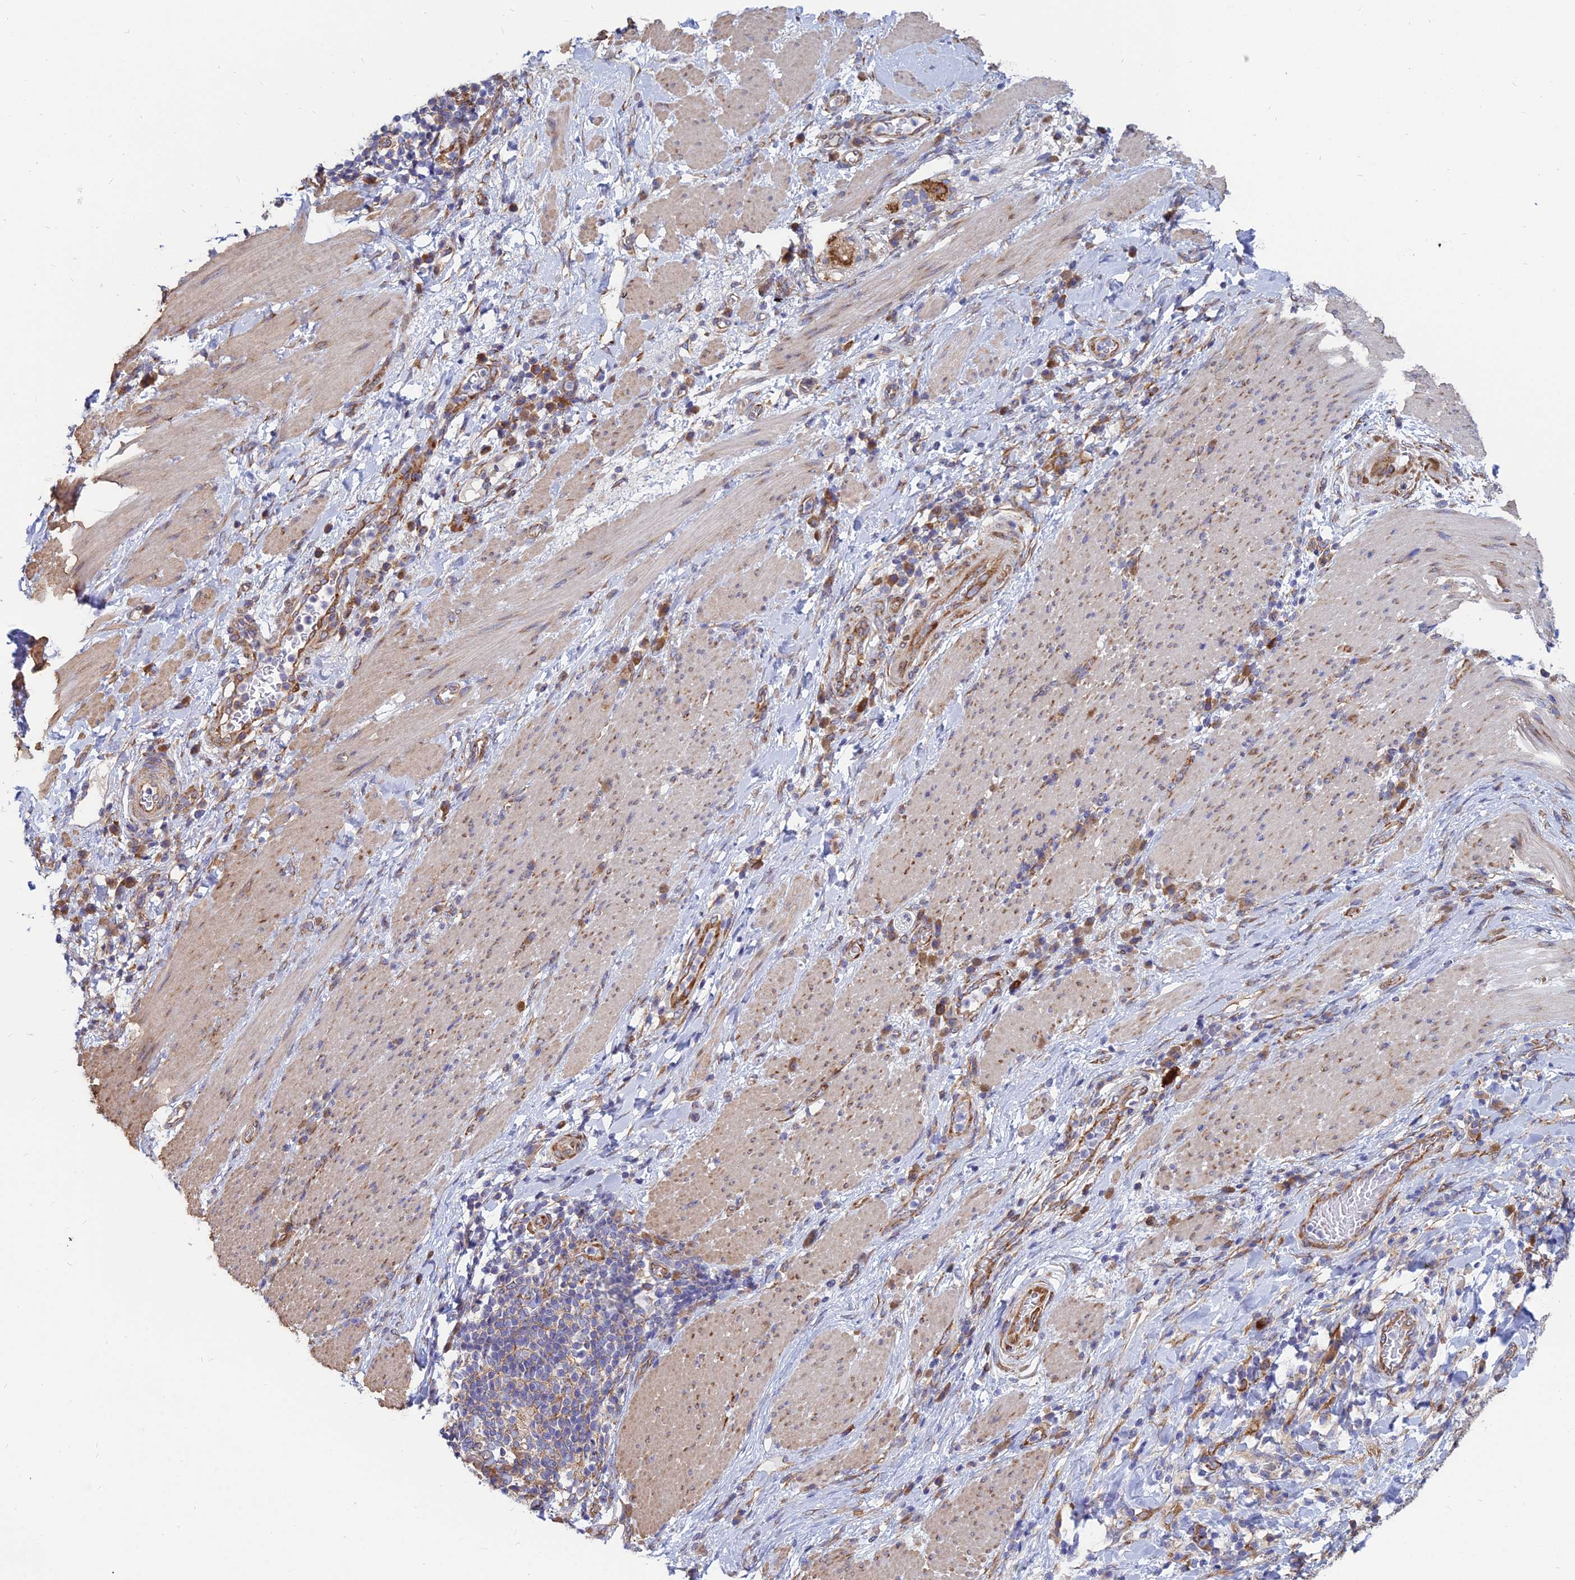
{"staining": {"intensity": "moderate", "quantity": ">75%", "location": "cytoplasmic/membranous"}, "tissue": "stomach cancer", "cell_type": "Tumor cells", "image_type": "cancer", "snomed": [{"axis": "morphology", "description": "Normal tissue, NOS"}, {"axis": "morphology", "description": "Adenocarcinoma, NOS"}, {"axis": "topography", "description": "Stomach"}], "caption": "Approximately >75% of tumor cells in human adenocarcinoma (stomach) show moderate cytoplasmic/membranous protein expression as visualized by brown immunohistochemical staining.", "gene": "TXLNA", "patient": {"sex": "female", "age": 64}}